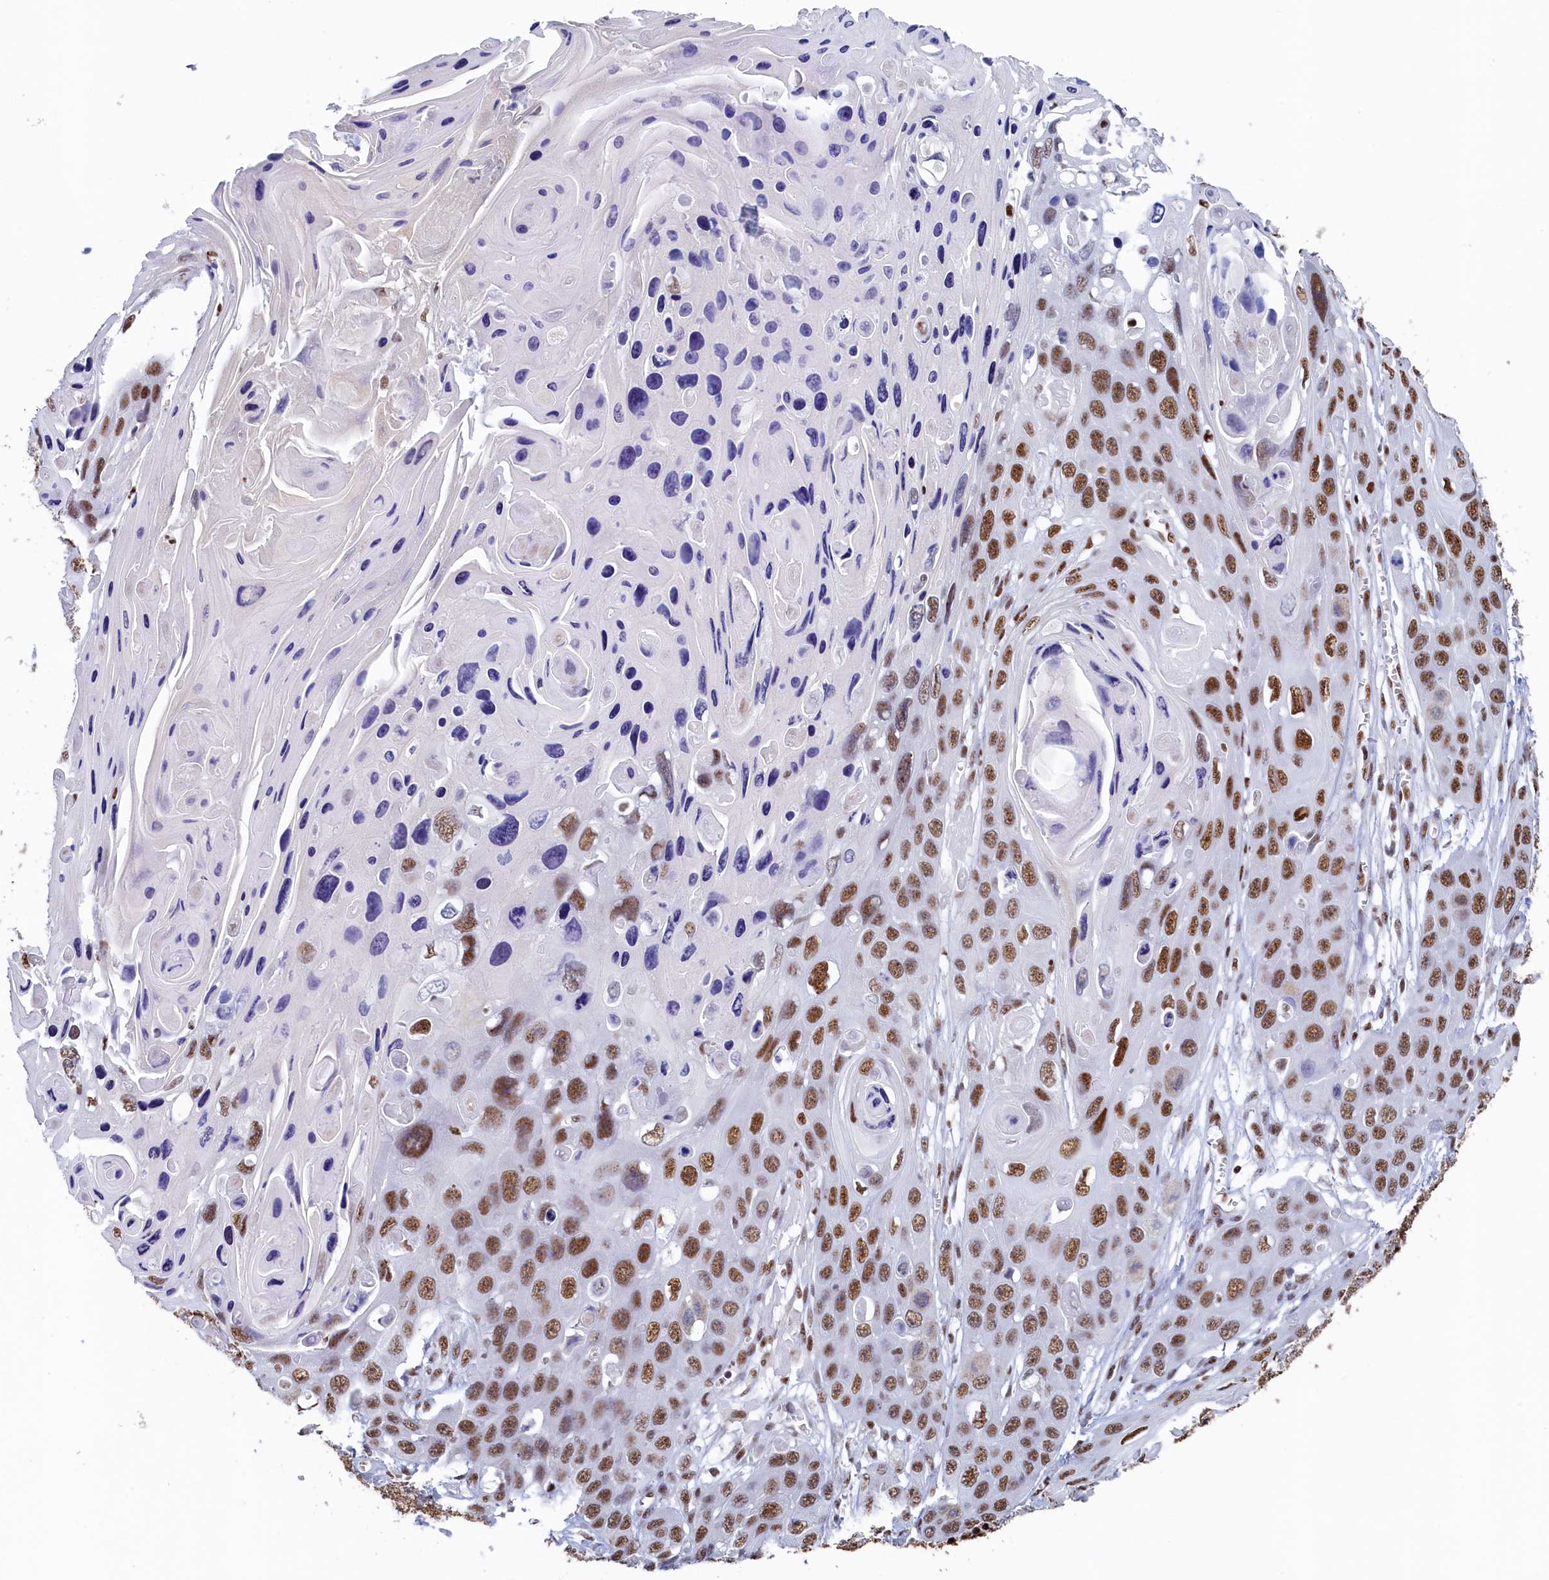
{"staining": {"intensity": "moderate", "quantity": "25%-75%", "location": "nuclear"}, "tissue": "skin cancer", "cell_type": "Tumor cells", "image_type": "cancer", "snomed": [{"axis": "morphology", "description": "Squamous cell carcinoma, NOS"}, {"axis": "topography", "description": "Skin"}], "caption": "Immunohistochemistry (IHC) of human skin squamous cell carcinoma shows medium levels of moderate nuclear staining in about 25%-75% of tumor cells. Immunohistochemistry stains the protein of interest in brown and the nuclei are stained blue.", "gene": "MOSPD3", "patient": {"sex": "male", "age": 55}}